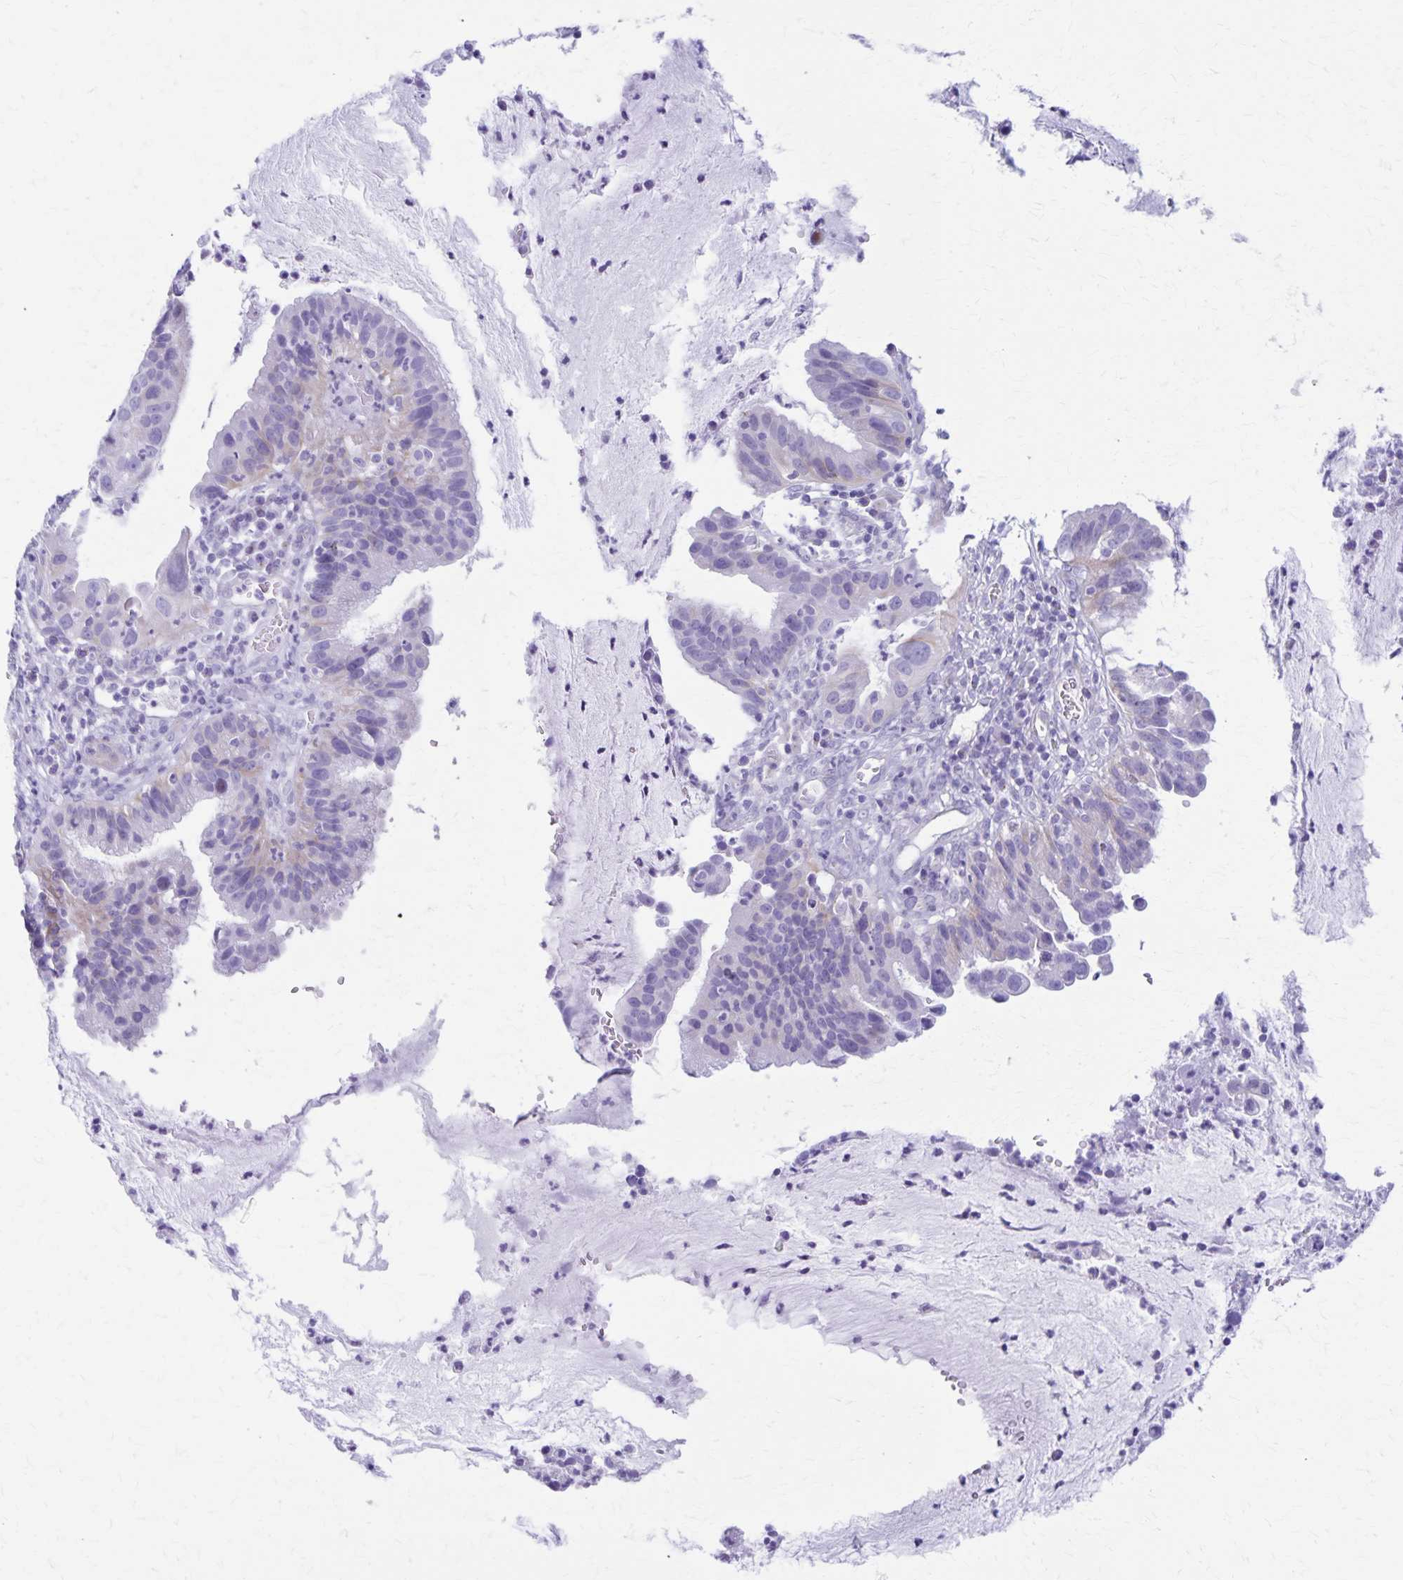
{"staining": {"intensity": "negative", "quantity": "none", "location": "none"}, "tissue": "cervical cancer", "cell_type": "Tumor cells", "image_type": "cancer", "snomed": [{"axis": "morphology", "description": "Adenocarcinoma, NOS"}, {"axis": "topography", "description": "Cervix"}], "caption": "This is an IHC micrograph of human cervical adenocarcinoma. There is no positivity in tumor cells.", "gene": "DEFA5", "patient": {"sex": "female", "age": 34}}